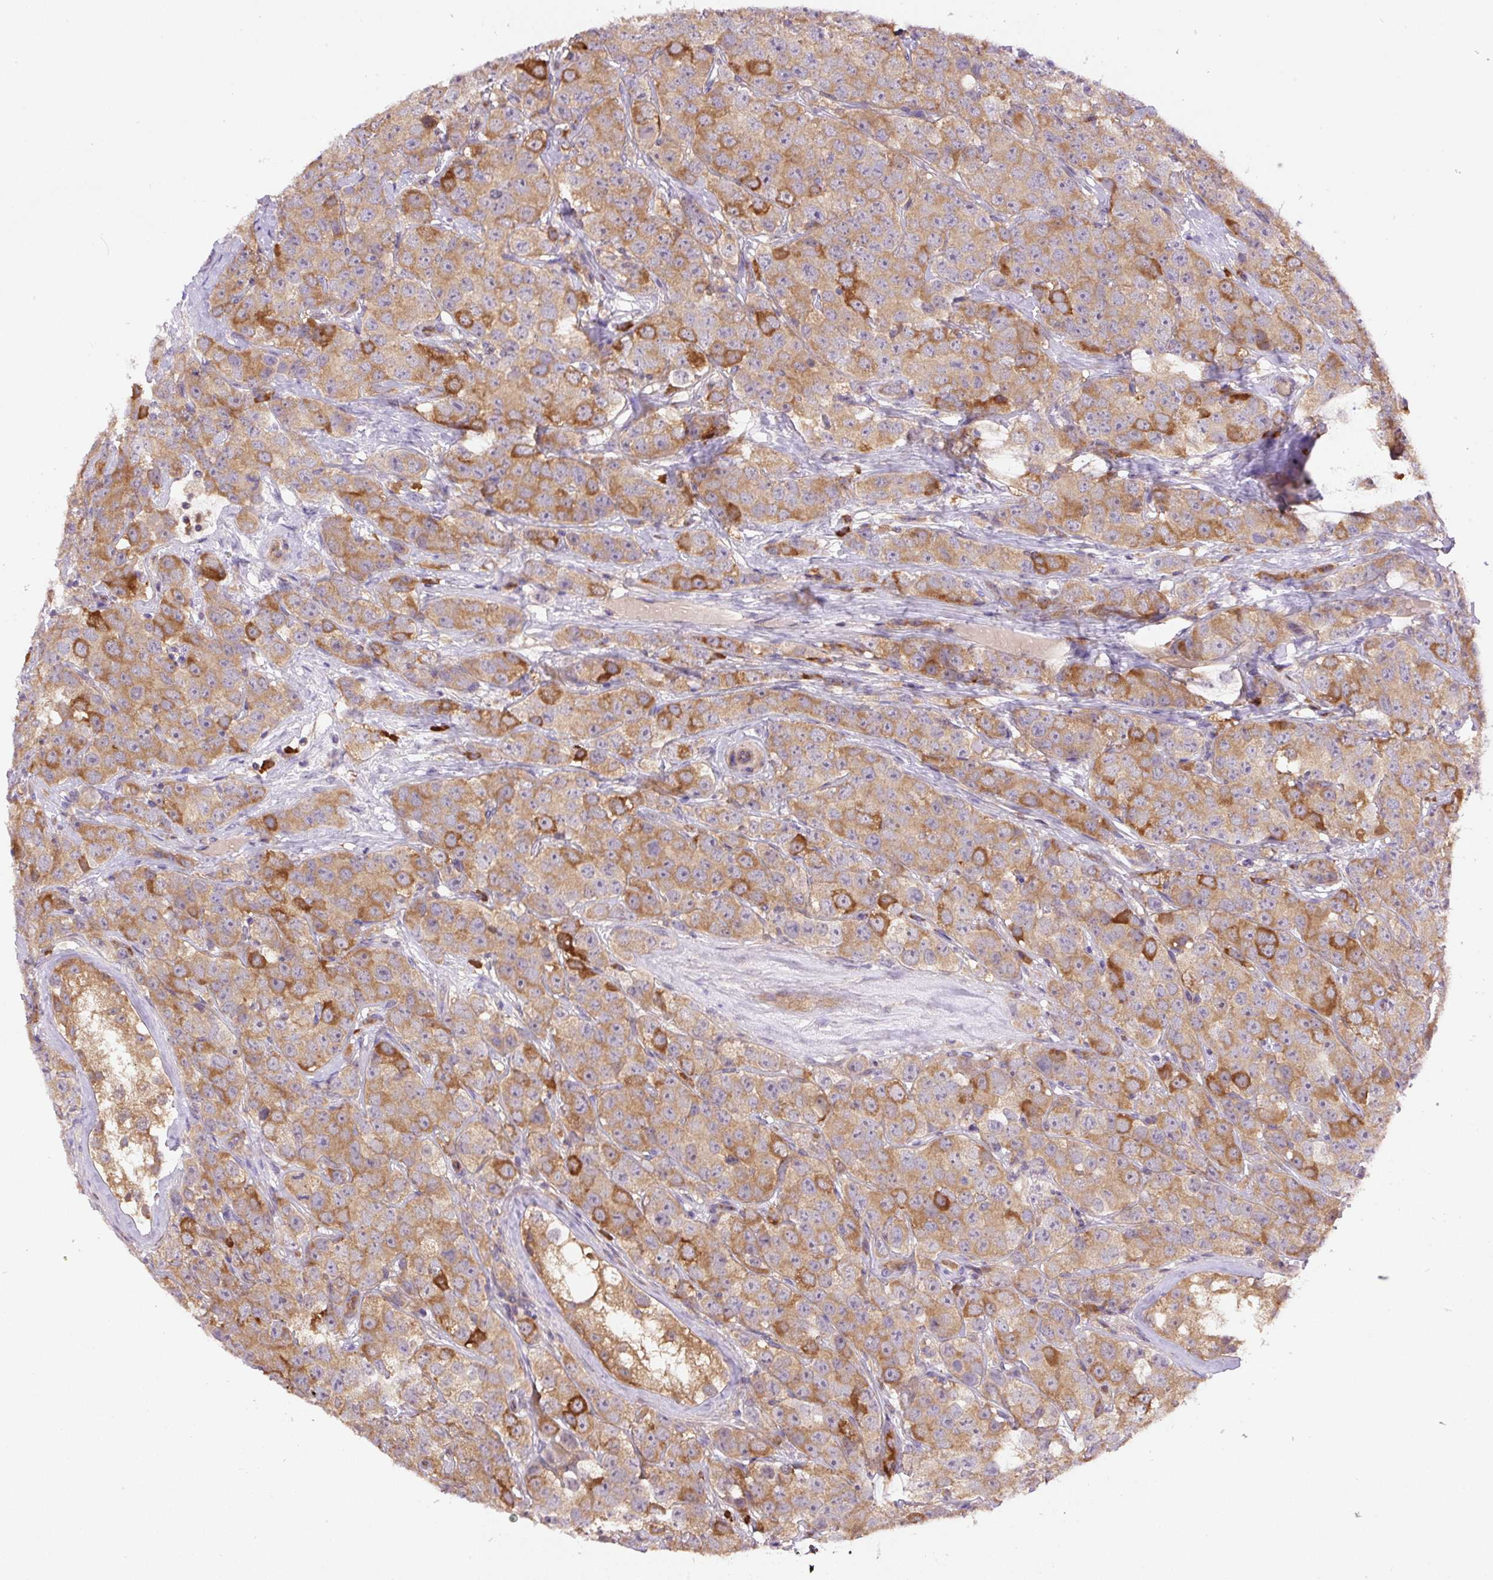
{"staining": {"intensity": "strong", "quantity": "25%-75%", "location": "cytoplasmic/membranous"}, "tissue": "testis cancer", "cell_type": "Tumor cells", "image_type": "cancer", "snomed": [{"axis": "morphology", "description": "Seminoma, NOS"}, {"axis": "topography", "description": "Testis"}], "caption": "Human seminoma (testis) stained for a protein (brown) shows strong cytoplasmic/membranous positive expression in approximately 25%-75% of tumor cells.", "gene": "PPME1", "patient": {"sex": "male", "age": 28}}